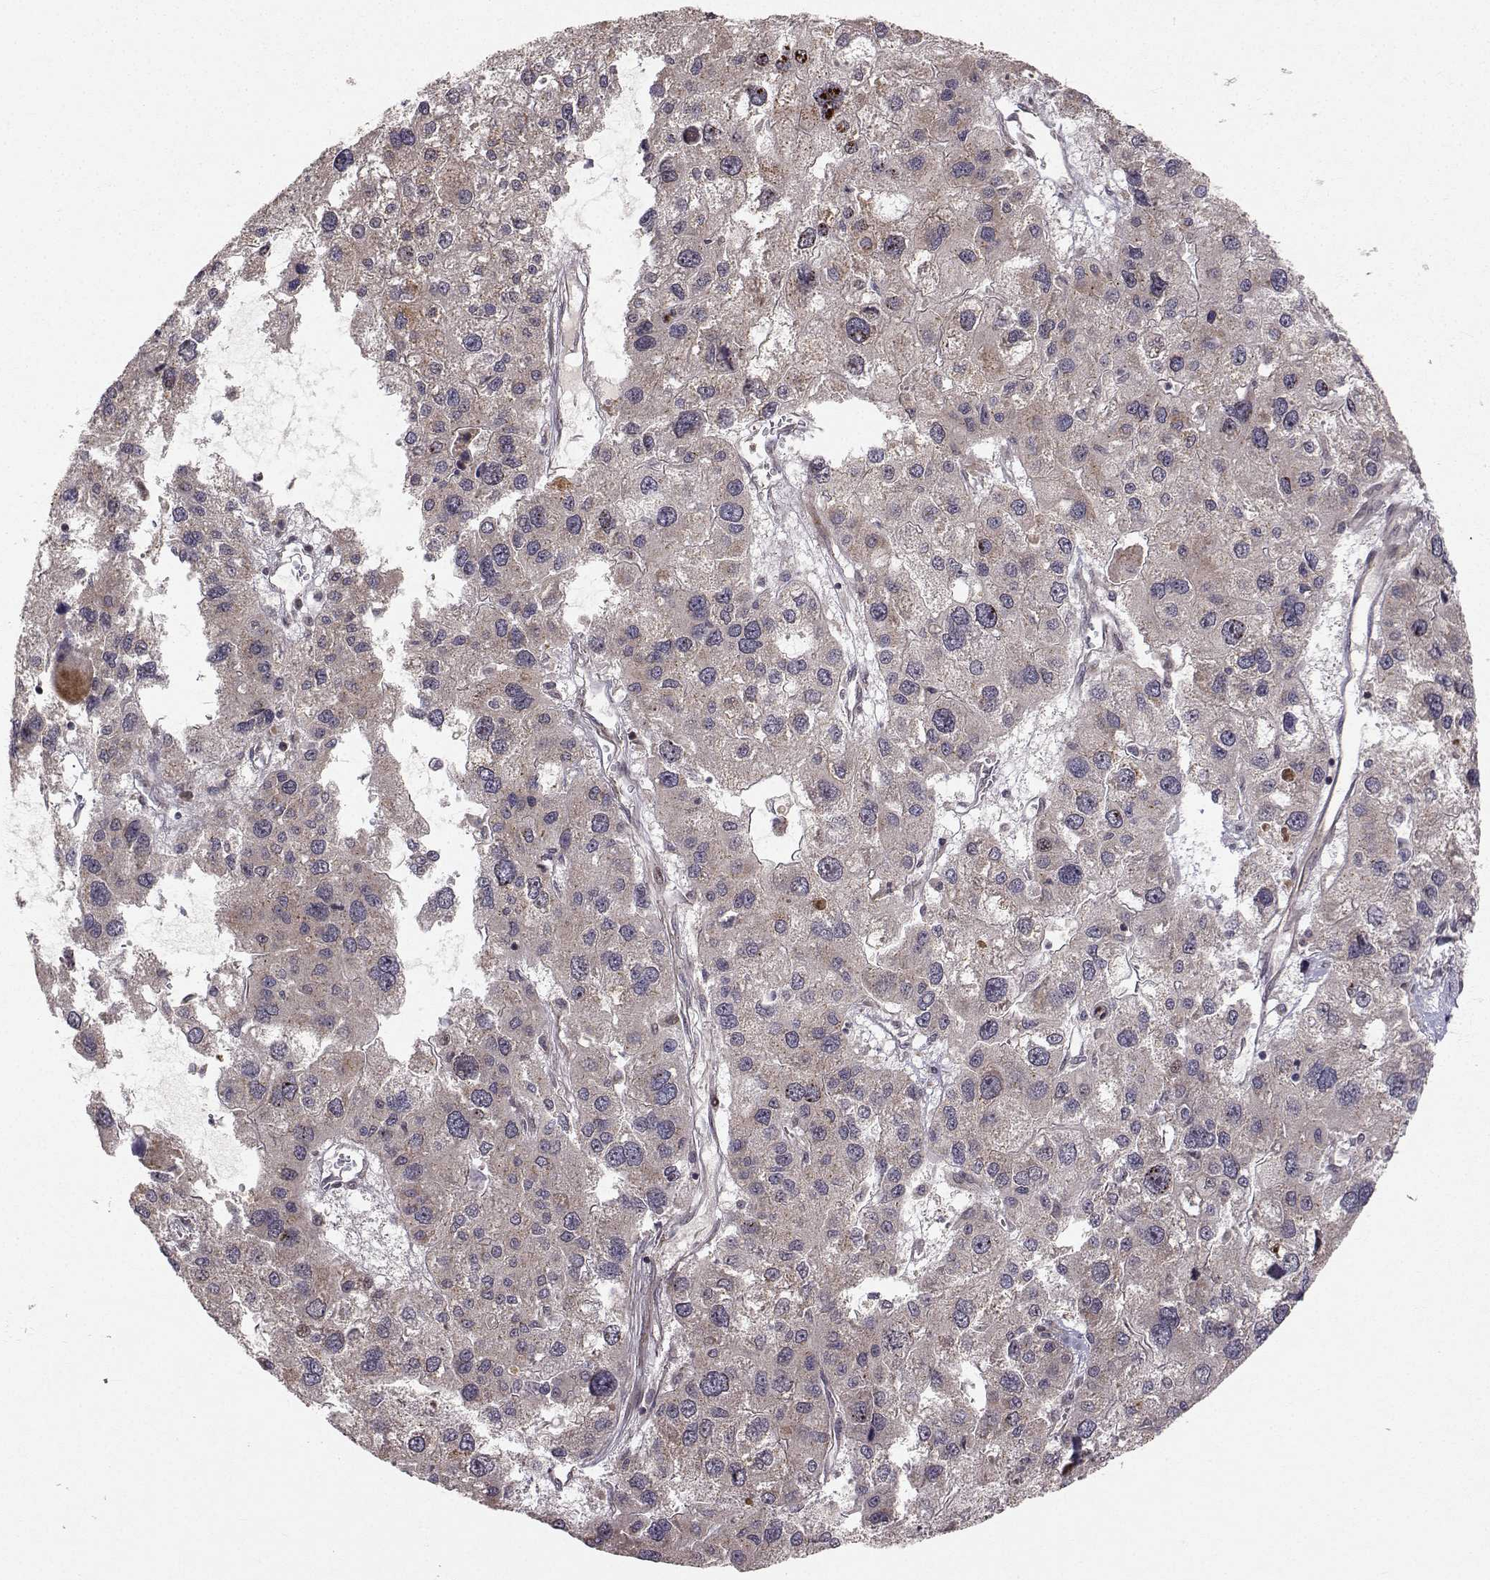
{"staining": {"intensity": "moderate", "quantity": "<25%", "location": "cytoplasmic/membranous"}, "tissue": "liver cancer", "cell_type": "Tumor cells", "image_type": "cancer", "snomed": [{"axis": "morphology", "description": "Carcinoma, Hepatocellular, NOS"}, {"axis": "topography", "description": "Liver"}], "caption": "Liver cancer (hepatocellular carcinoma) stained with a protein marker demonstrates moderate staining in tumor cells.", "gene": "APC", "patient": {"sex": "male", "age": 73}}